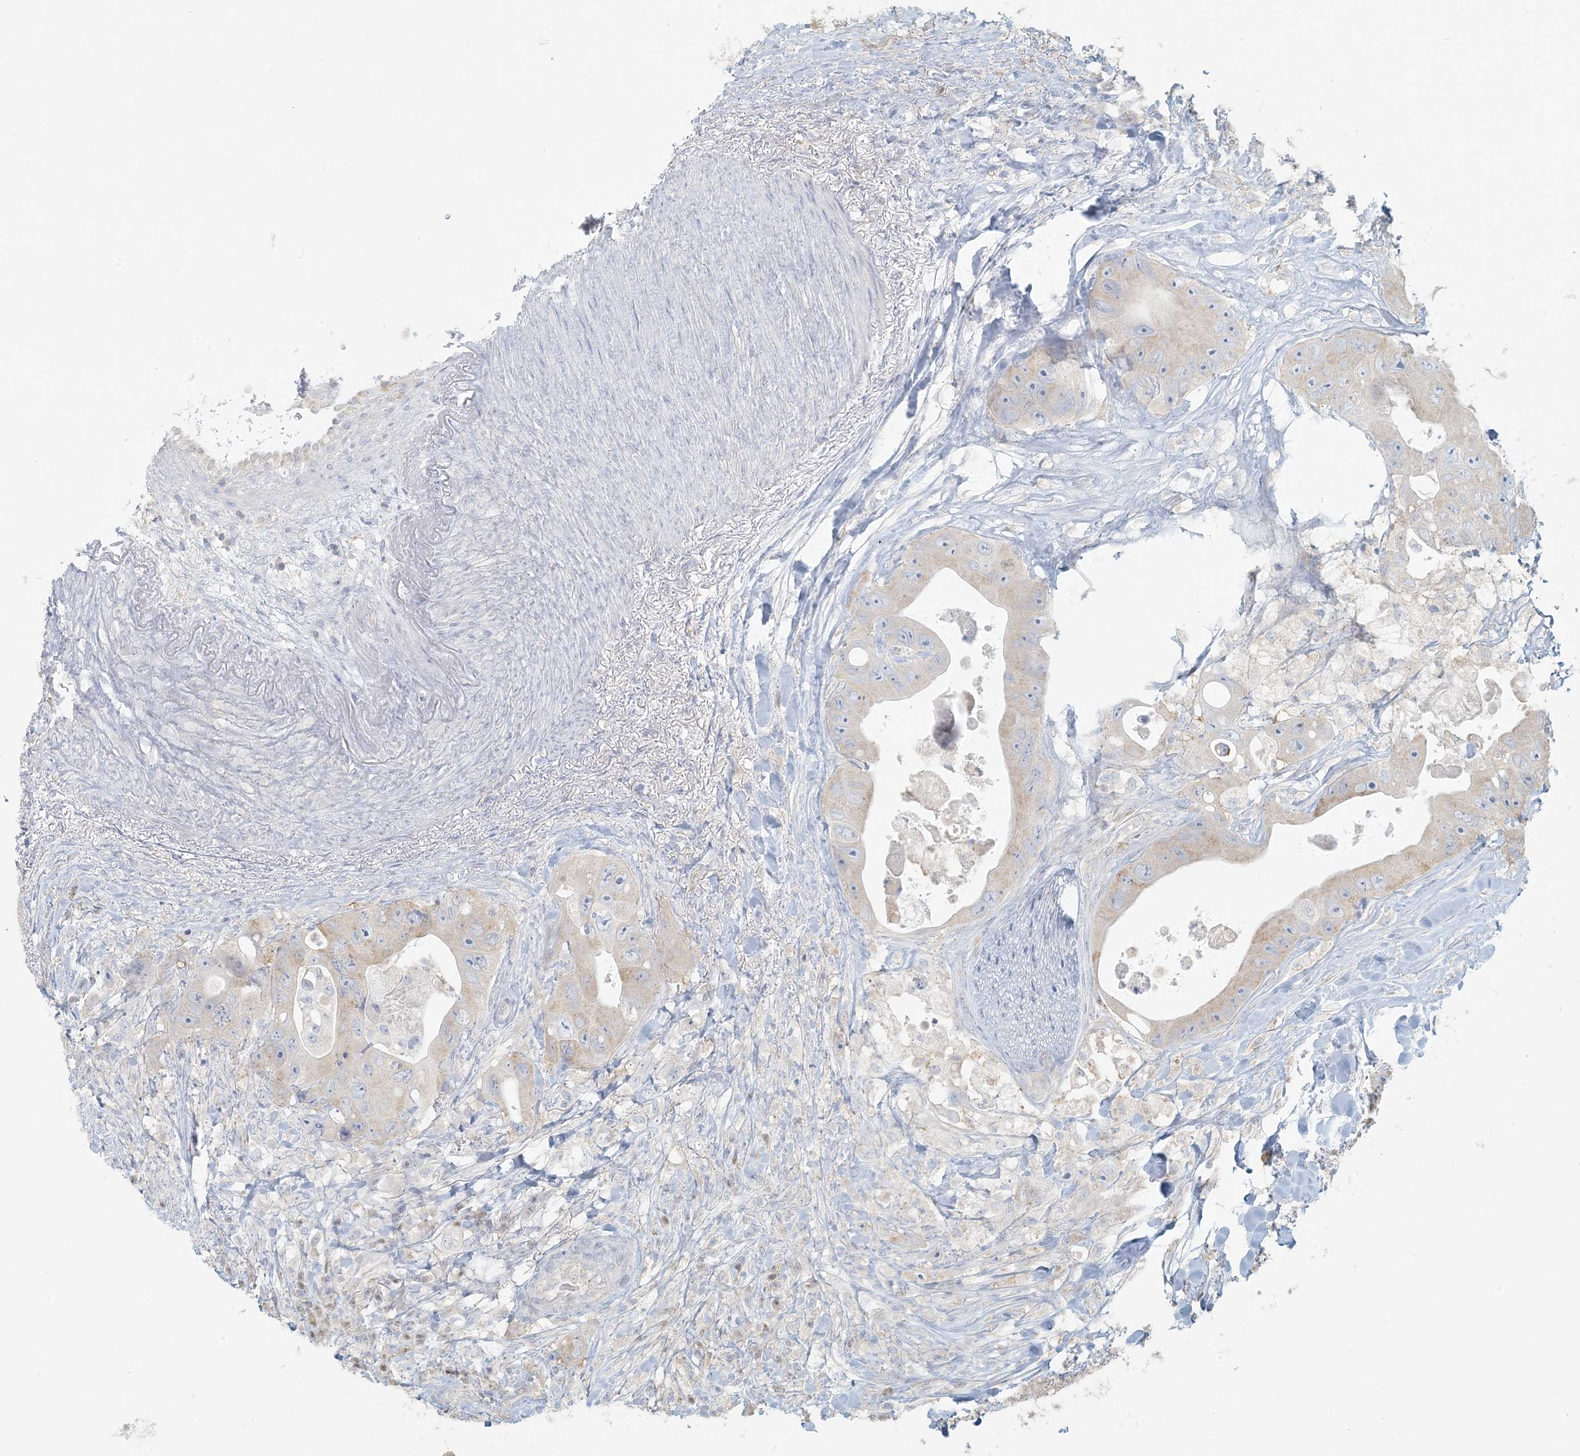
{"staining": {"intensity": "weak", "quantity": "<25%", "location": "cytoplasmic/membranous"}, "tissue": "colorectal cancer", "cell_type": "Tumor cells", "image_type": "cancer", "snomed": [{"axis": "morphology", "description": "Adenocarcinoma, NOS"}, {"axis": "topography", "description": "Colon"}], "caption": "Immunohistochemistry histopathology image of neoplastic tissue: colorectal cancer (adenocarcinoma) stained with DAB demonstrates no significant protein staining in tumor cells.", "gene": "HACL1", "patient": {"sex": "female", "age": 46}}